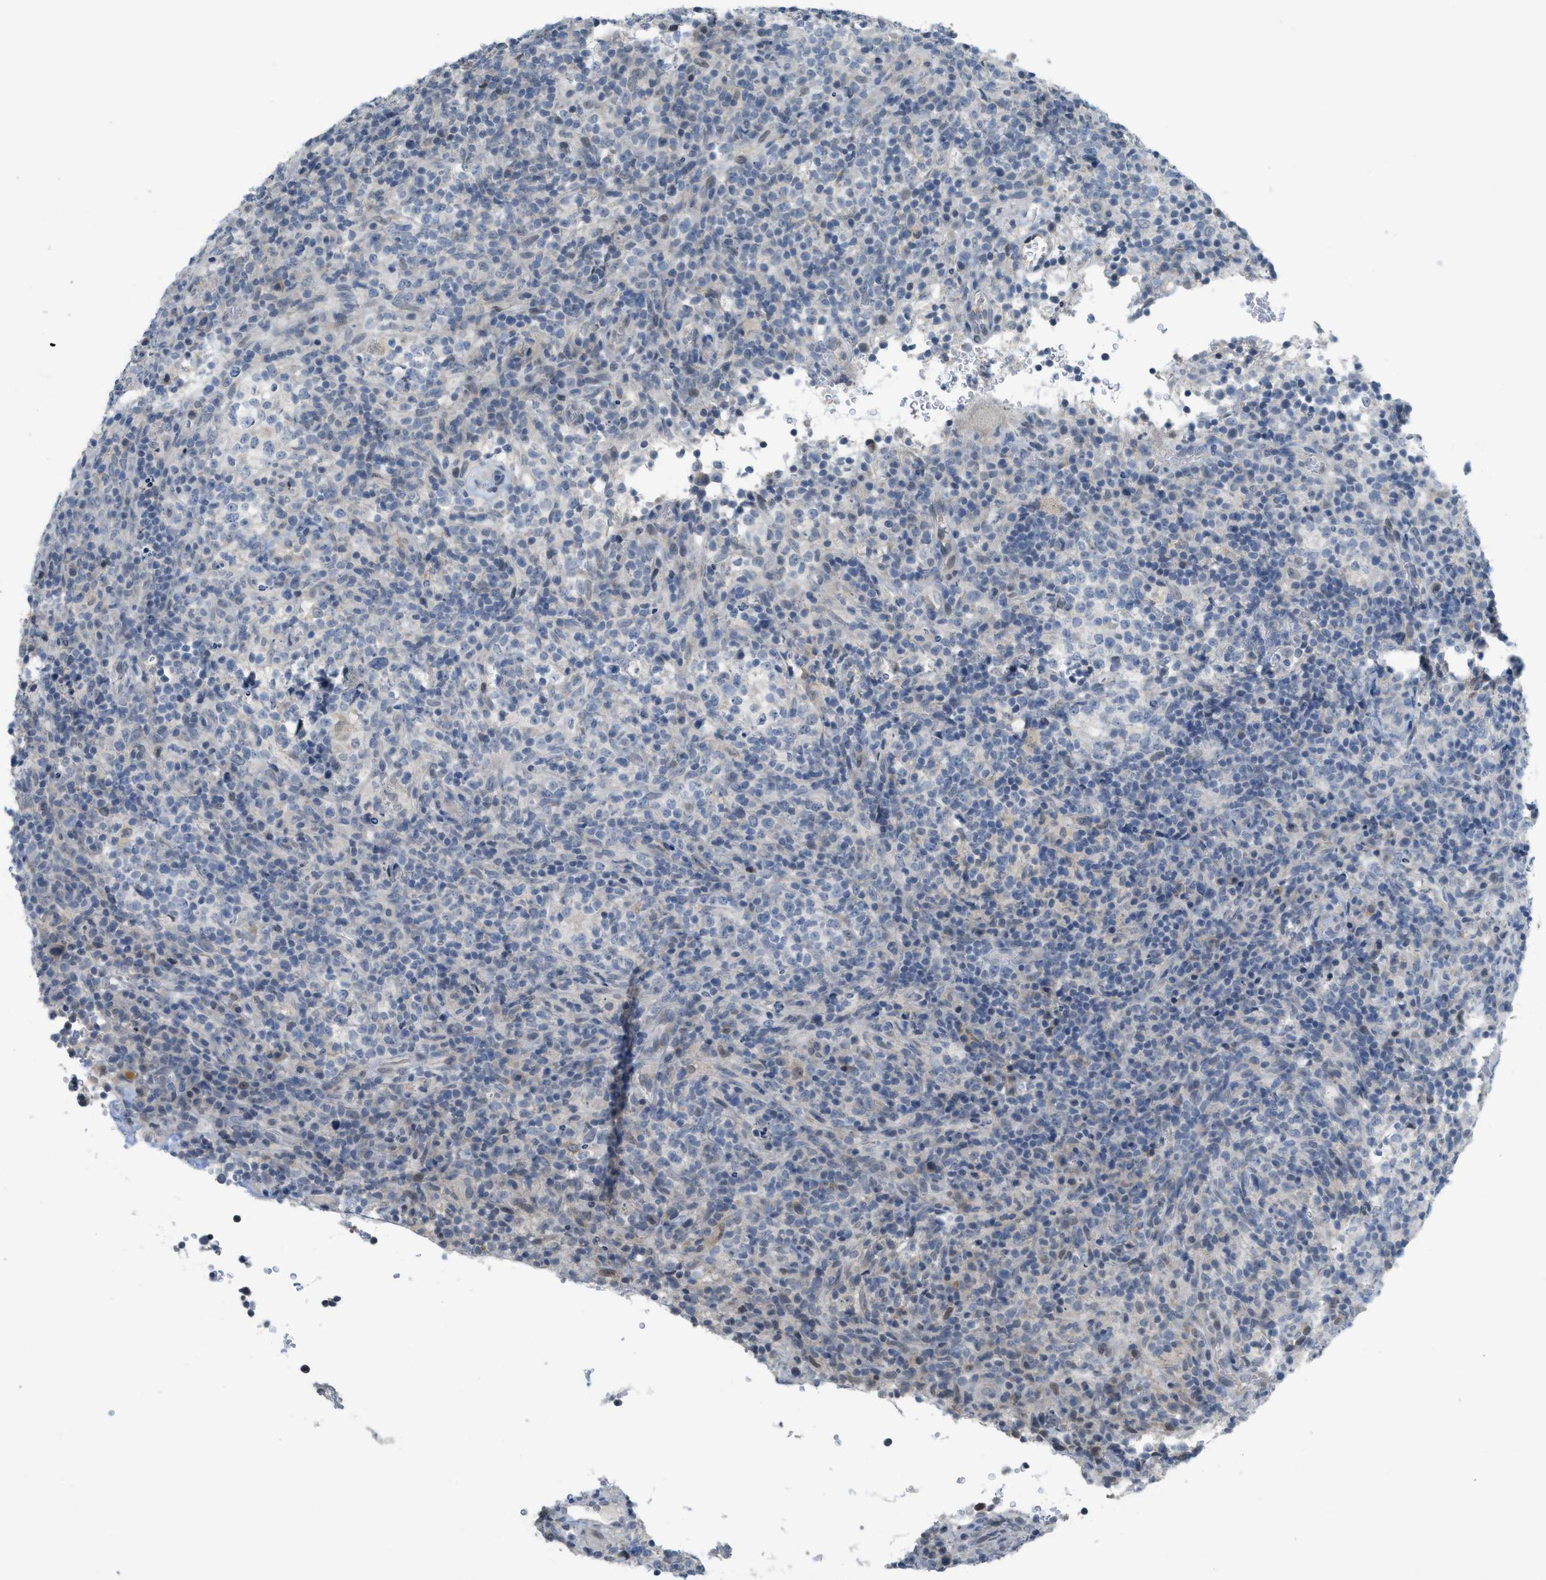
{"staining": {"intensity": "weak", "quantity": "<25%", "location": "cytoplasmic/membranous,nuclear"}, "tissue": "lymphoma", "cell_type": "Tumor cells", "image_type": "cancer", "snomed": [{"axis": "morphology", "description": "Malignant lymphoma, non-Hodgkin's type, High grade"}, {"axis": "topography", "description": "Lymph node"}], "caption": "The image shows no staining of tumor cells in malignant lymphoma, non-Hodgkin's type (high-grade).", "gene": "TXNDC2", "patient": {"sex": "female", "age": 76}}